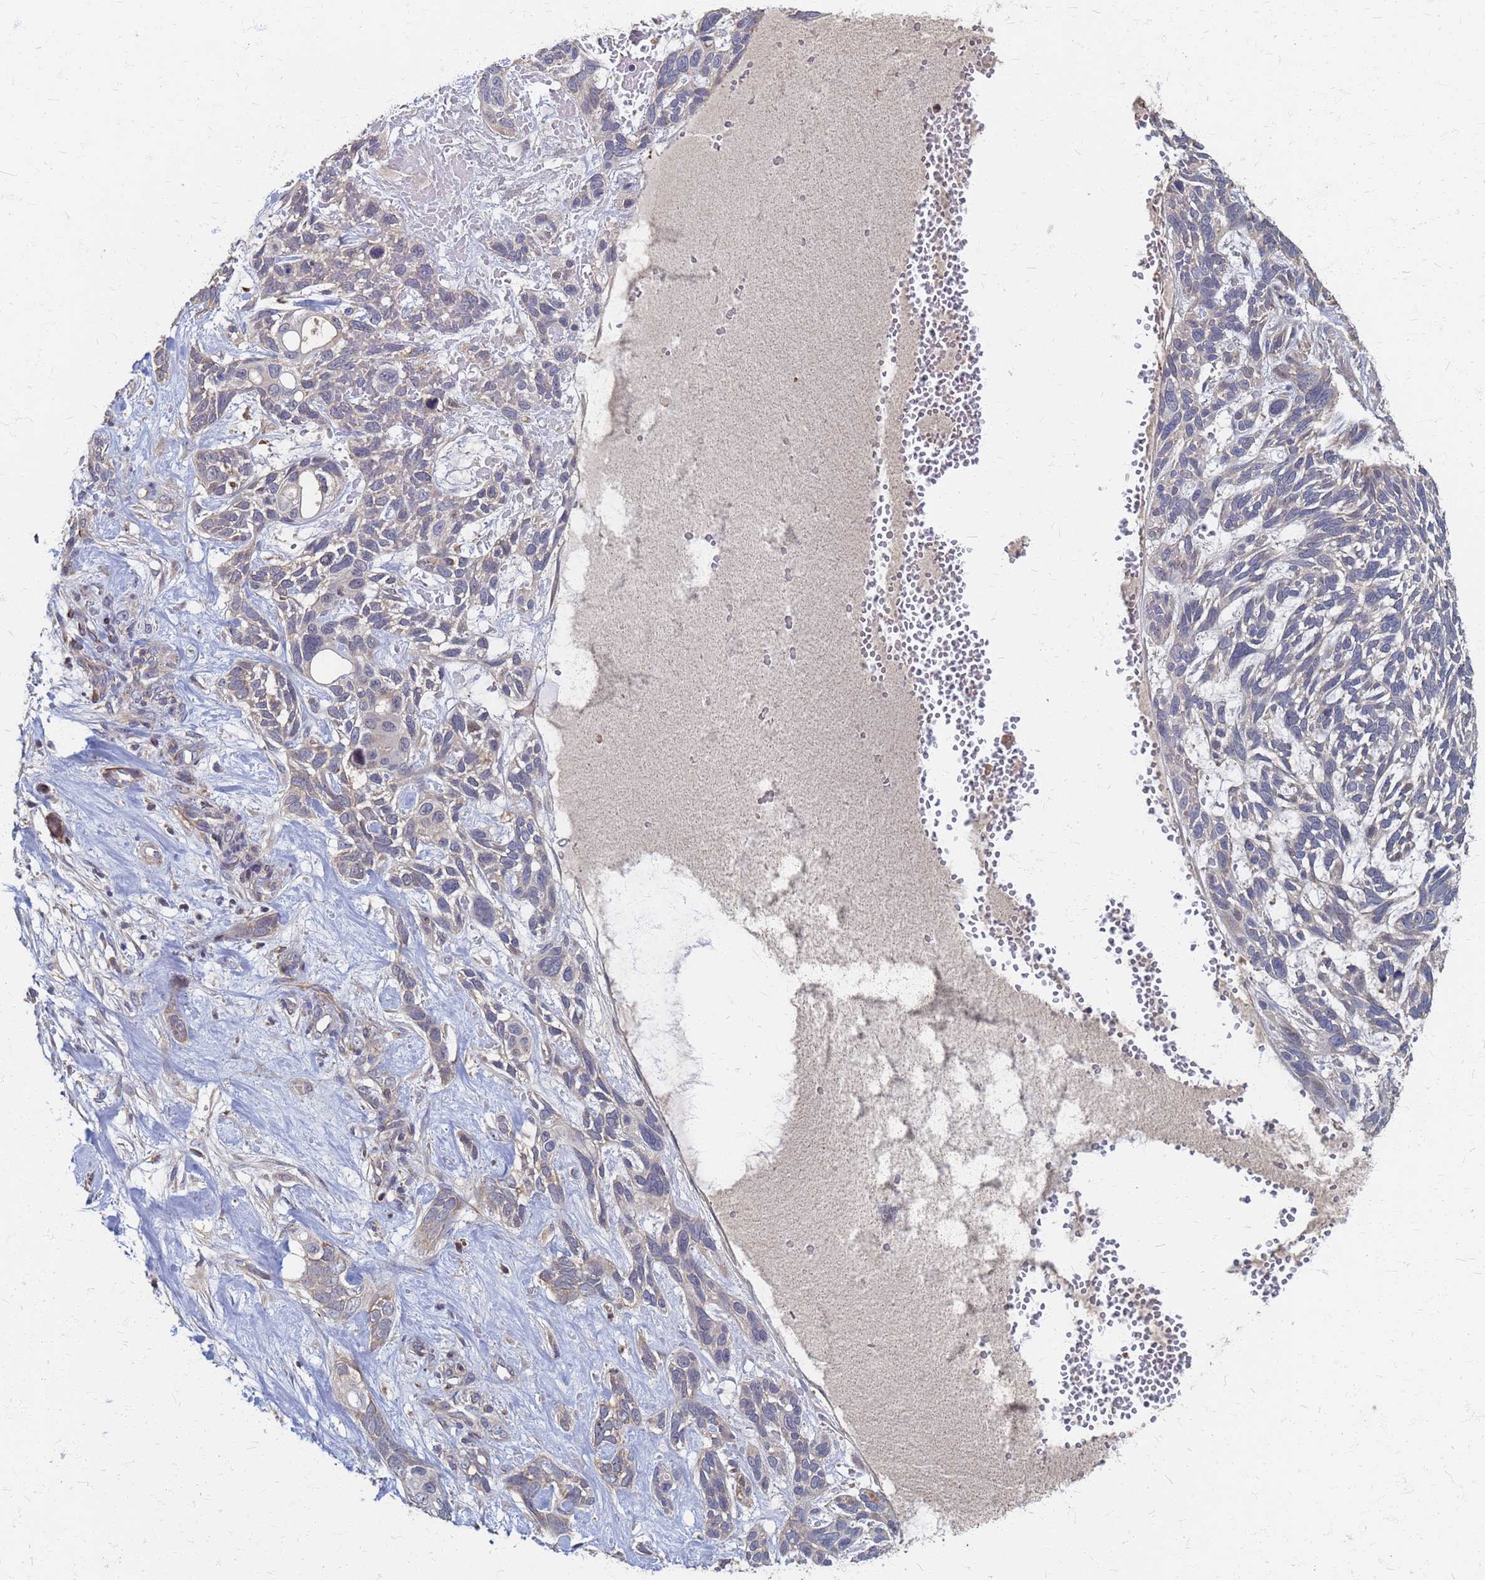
{"staining": {"intensity": "negative", "quantity": "none", "location": "none"}, "tissue": "skin cancer", "cell_type": "Tumor cells", "image_type": "cancer", "snomed": [{"axis": "morphology", "description": "Basal cell carcinoma"}, {"axis": "topography", "description": "Skin"}], "caption": "Histopathology image shows no protein staining in tumor cells of skin cancer tissue.", "gene": "ATPAF1", "patient": {"sex": "male", "age": 88}}